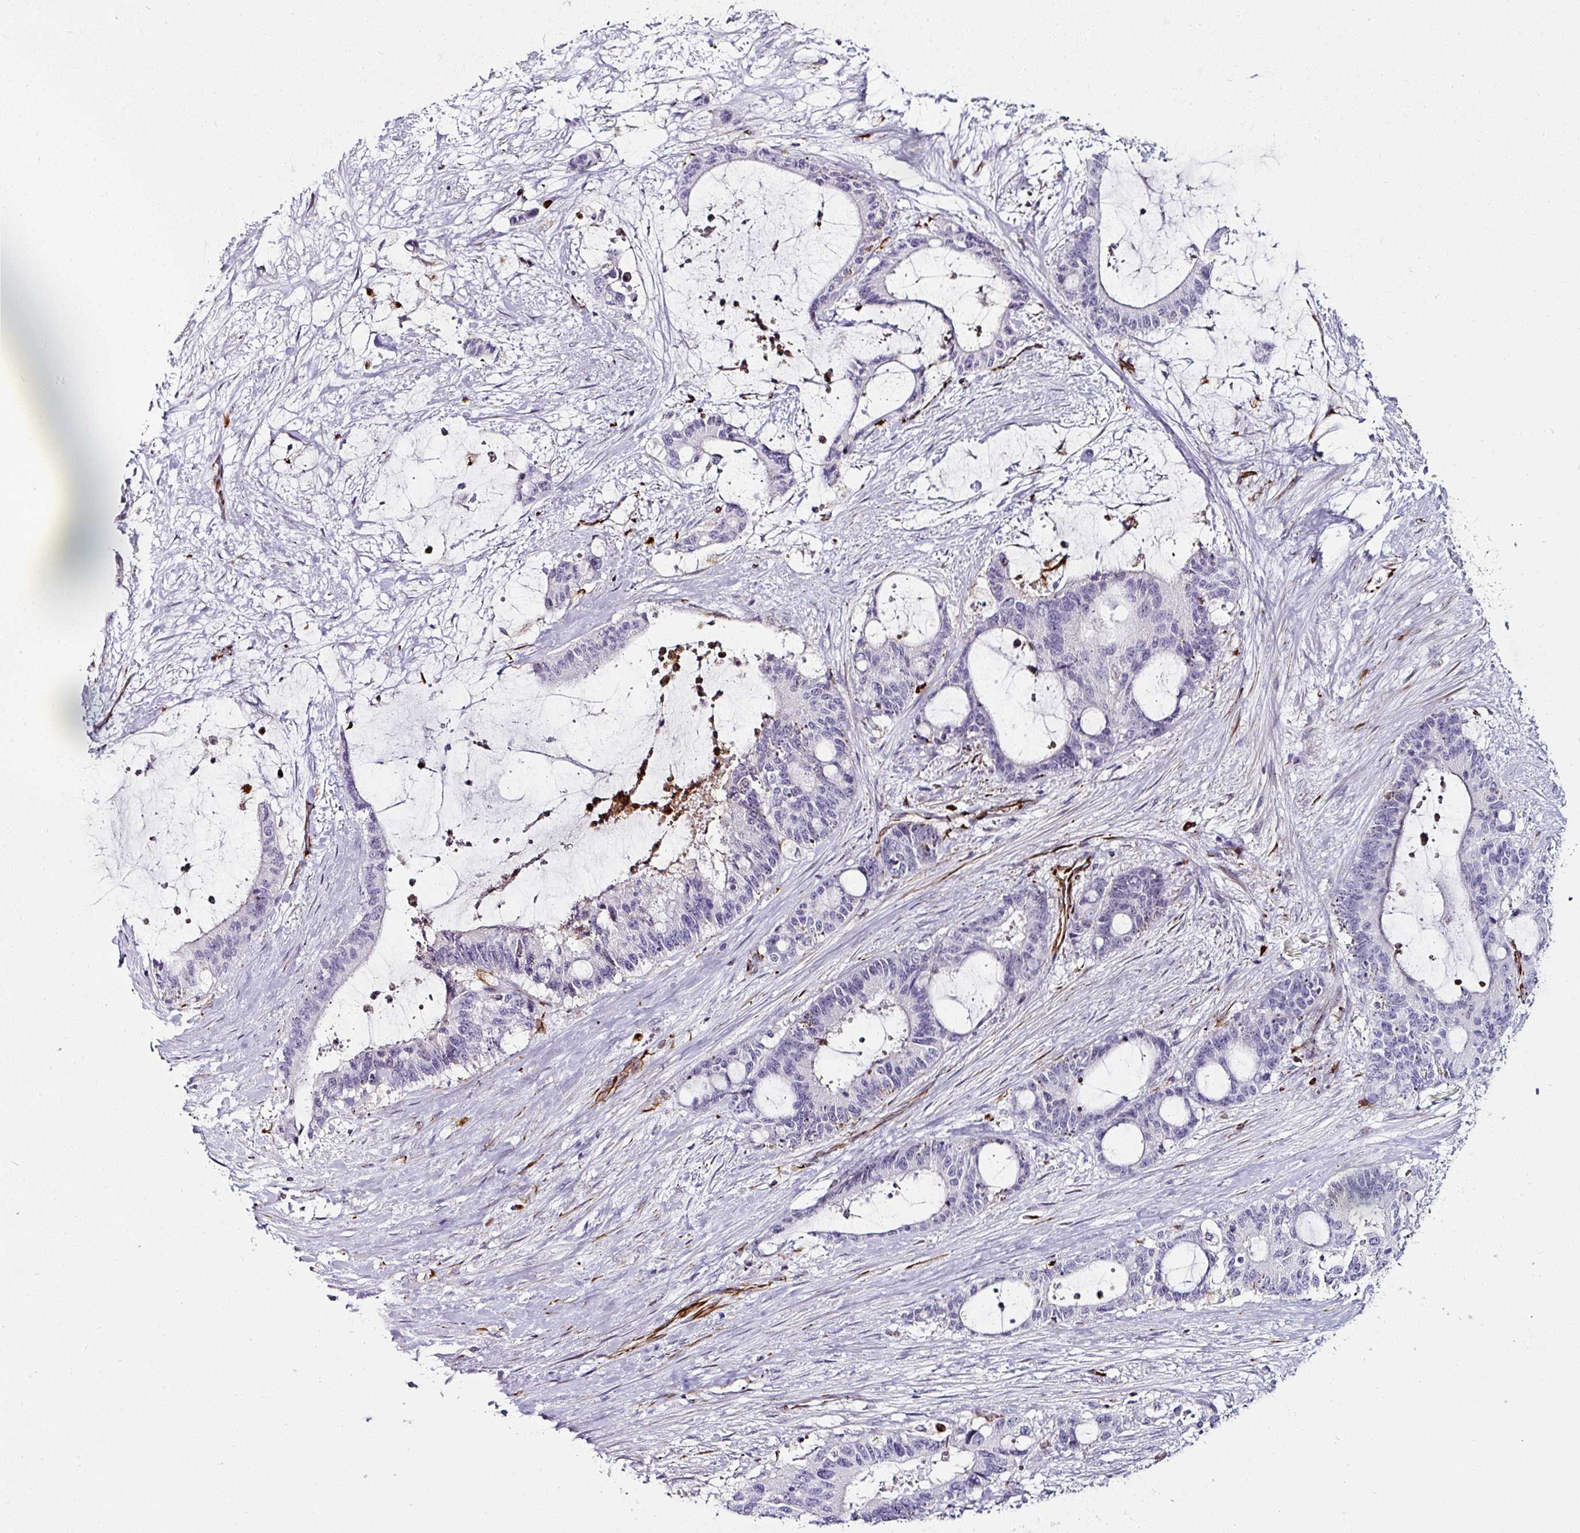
{"staining": {"intensity": "negative", "quantity": "none", "location": "none"}, "tissue": "liver cancer", "cell_type": "Tumor cells", "image_type": "cancer", "snomed": [{"axis": "morphology", "description": "Normal tissue, NOS"}, {"axis": "morphology", "description": "Cholangiocarcinoma"}, {"axis": "topography", "description": "Liver"}, {"axis": "topography", "description": "Peripheral nerve tissue"}], "caption": "High magnification brightfield microscopy of liver cholangiocarcinoma stained with DAB (3,3'-diaminobenzidine) (brown) and counterstained with hematoxylin (blue): tumor cells show no significant positivity.", "gene": "TMPRSS9", "patient": {"sex": "female", "age": 73}}